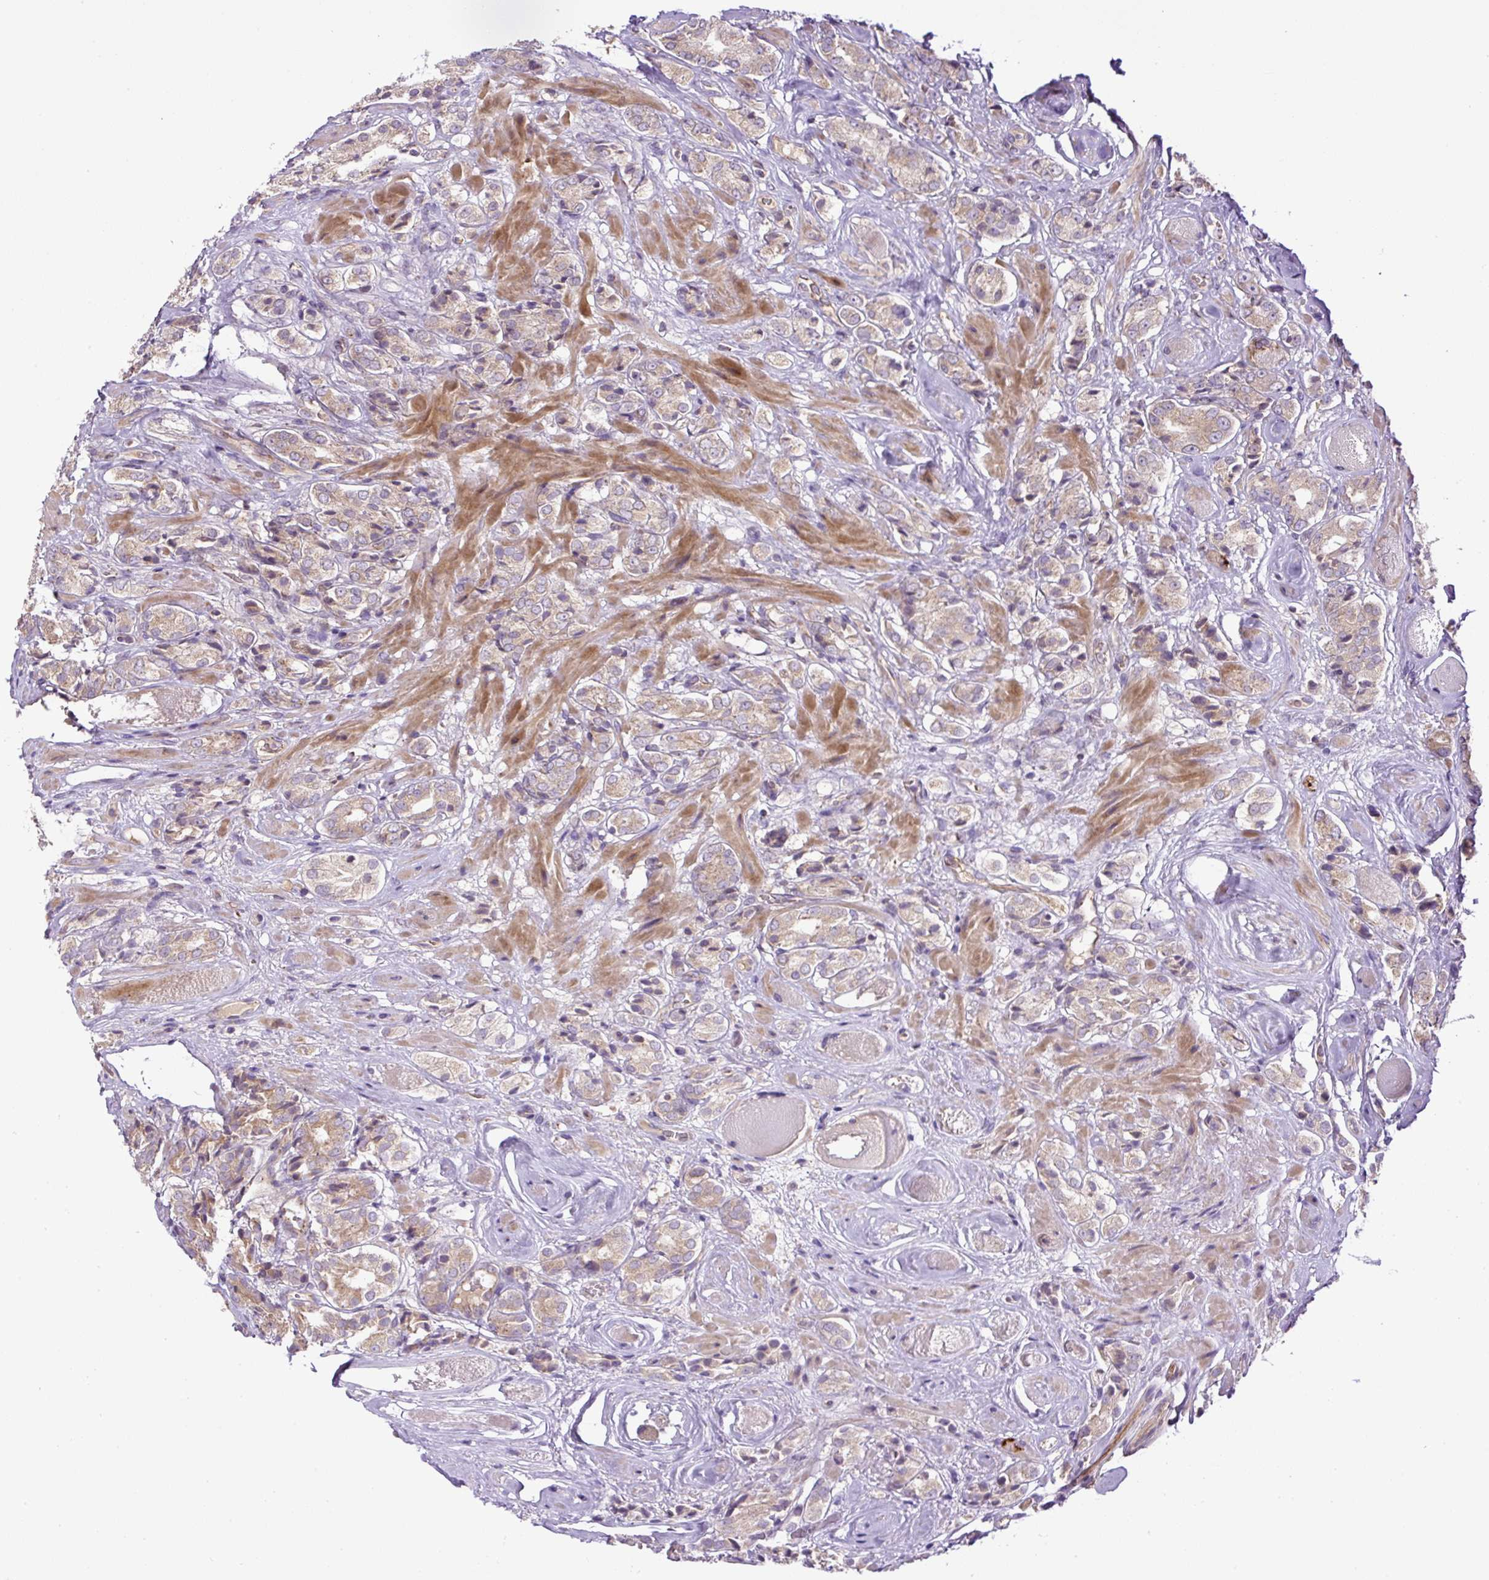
{"staining": {"intensity": "weak", "quantity": ">75%", "location": "cytoplasmic/membranous"}, "tissue": "prostate cancer", "cell_type": "Tumor cells", "image_type": "cancer", "snomed": [{"axis": "morphology", "description": "Adenocarcinoma, High grade"}, {"axis": "topography", "description": "Prostate and seminal vesicle, NOS"}], "caption": "A low amount of weak cytoplasmic/membranous positivity is present in about >75% of tumor cells in prostate cancer tissue.", "gene": "ZNF547", "patient": {"sex": "male", "age": 64}}